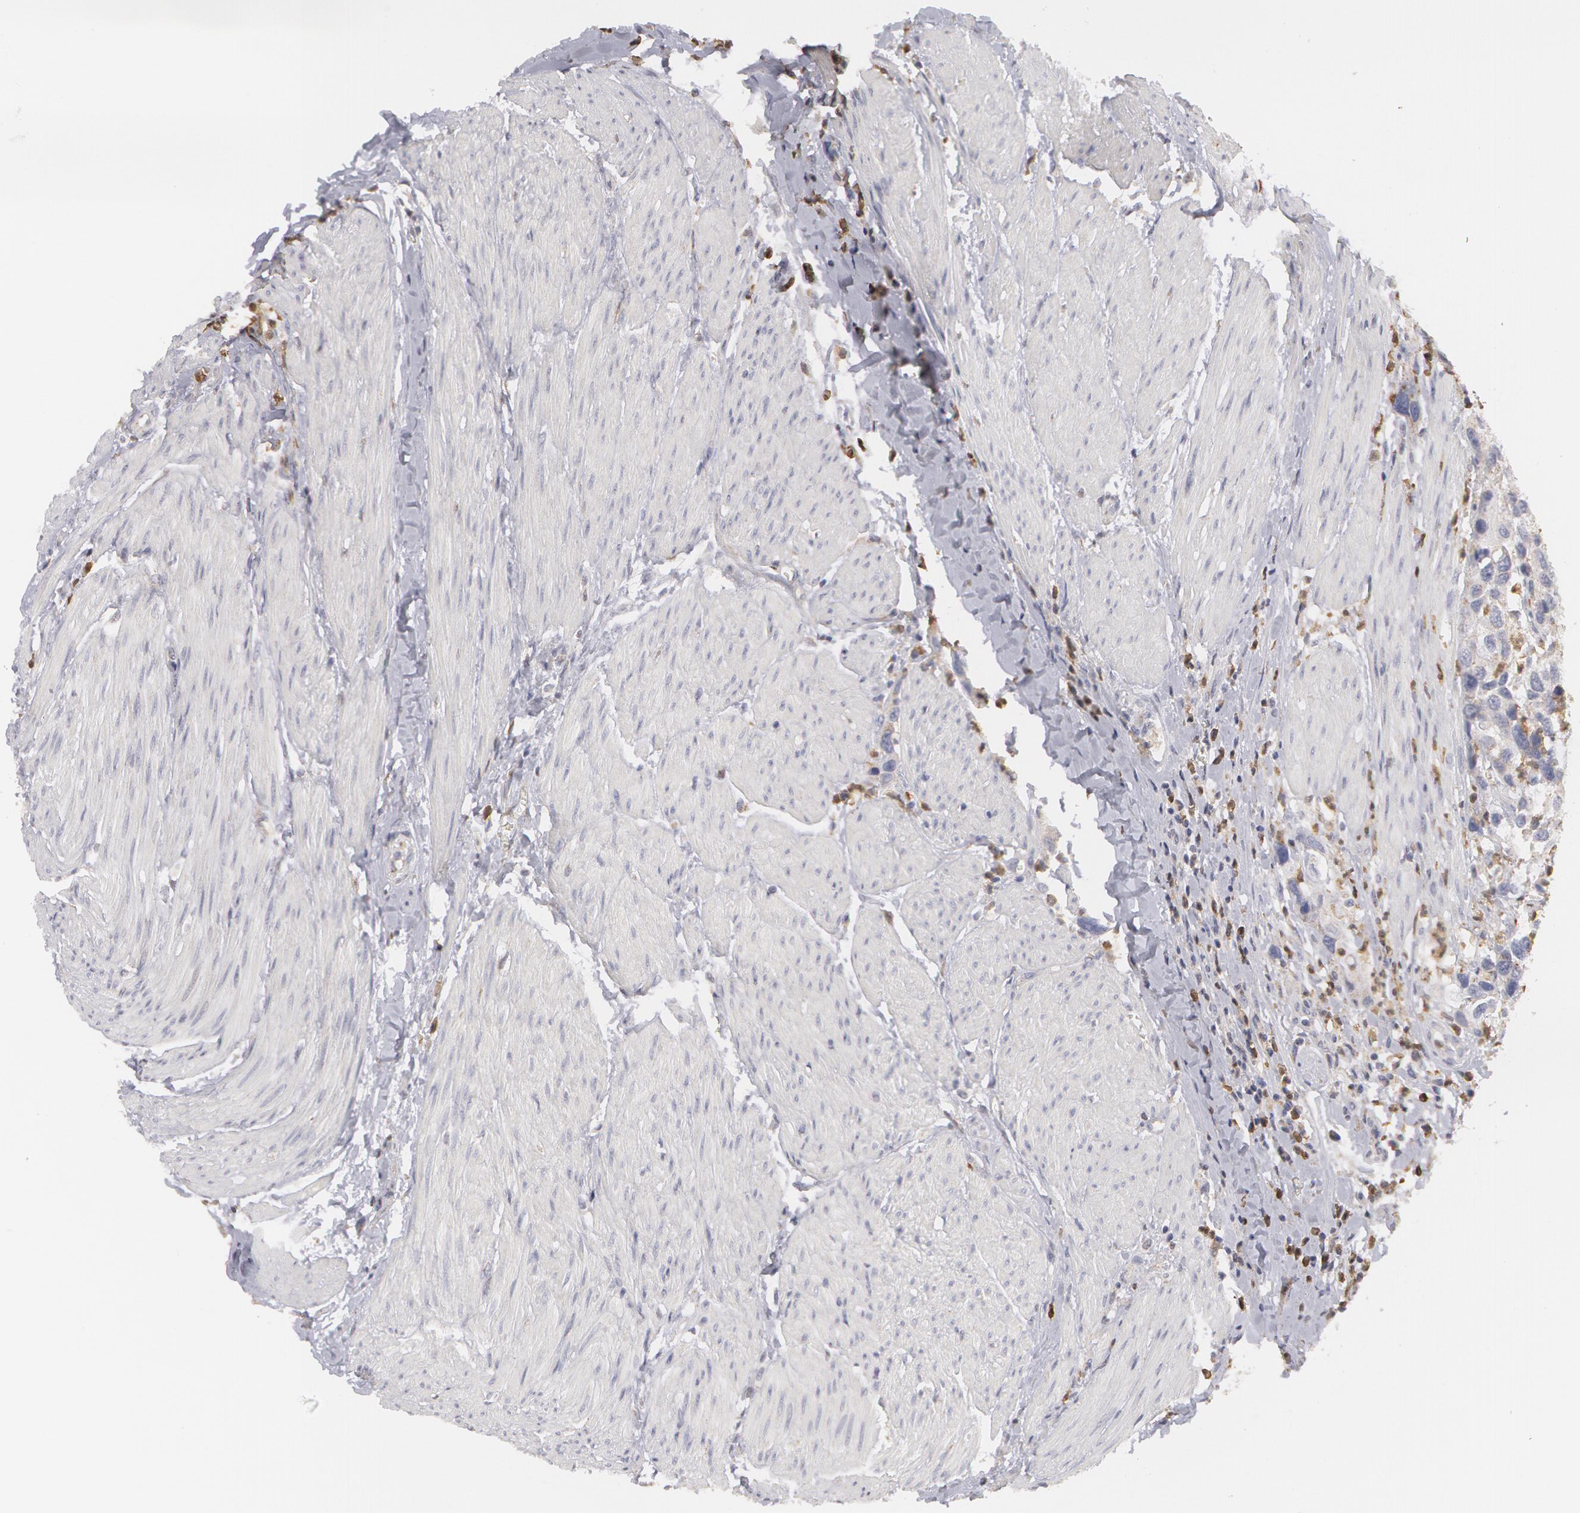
{"staining": {"intensity": "weak", "quantity": "25%-75%", "location": "cytoplasmic/membranous"}, "tissue": "urothelial cancer", "cell_type": "Tumor cells", "image_type": "cancer", "snomed": [{"axis": "morphology", "description": "Urothelial carcinoma, High grade"}, {"axis": "topography", "description": "Urinary bladder"}], "caption": "High-power microscopy captured an IHC image of urothelial cancer, revealing weak cytoplasmic/membranous staining in approximately 25%-75% of tumor cells. The staining was performed using DAB (3,3'-diaminobenzidine) to visualize the protein expression in brown, while the nuclei were stained in blue with hematoxylin (Magnification: 20x).", "gene": "CAT", "patient": {"sex": "male", "age": 66}}